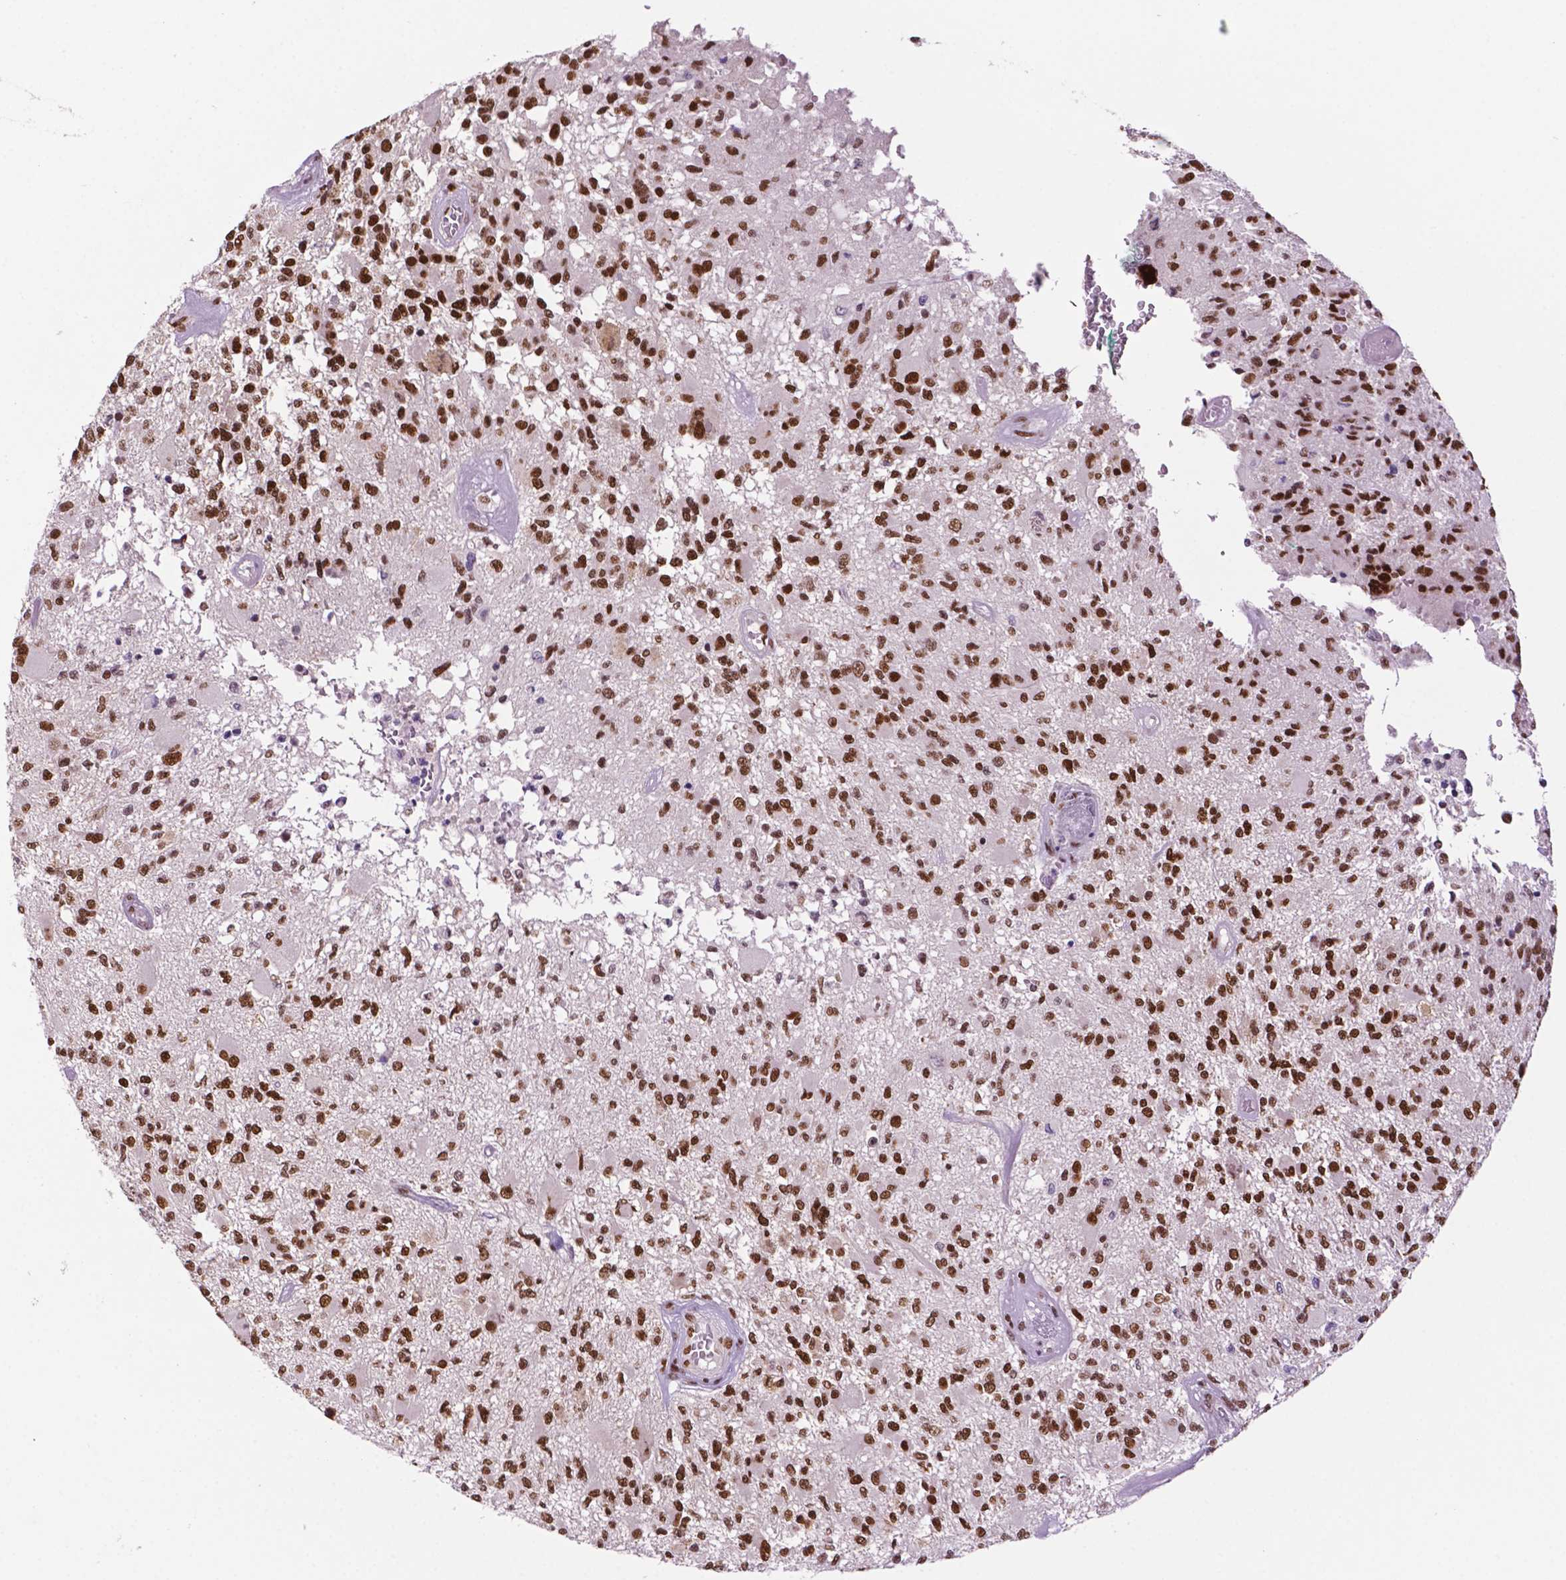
{"staining": {"intensity": "moderate", "quantity": "25%-75%", "location": "nuclear"}, "tissue": "glioma", "cell_type": "Tumor cells", "image_type": "cancer", "snomed": [{"axis": "morphology", "description": "Glioma, malignant, High grade"}, {"axis": "topography", "description": "Brain"}], "caption": "DAB immunohistochemical staining of human glioma displays moderate nuclear protein positivity in about 25%-75% of tumor cells.", "gene": "MLH1", "patient": {"sex": "female", "age": 63}}